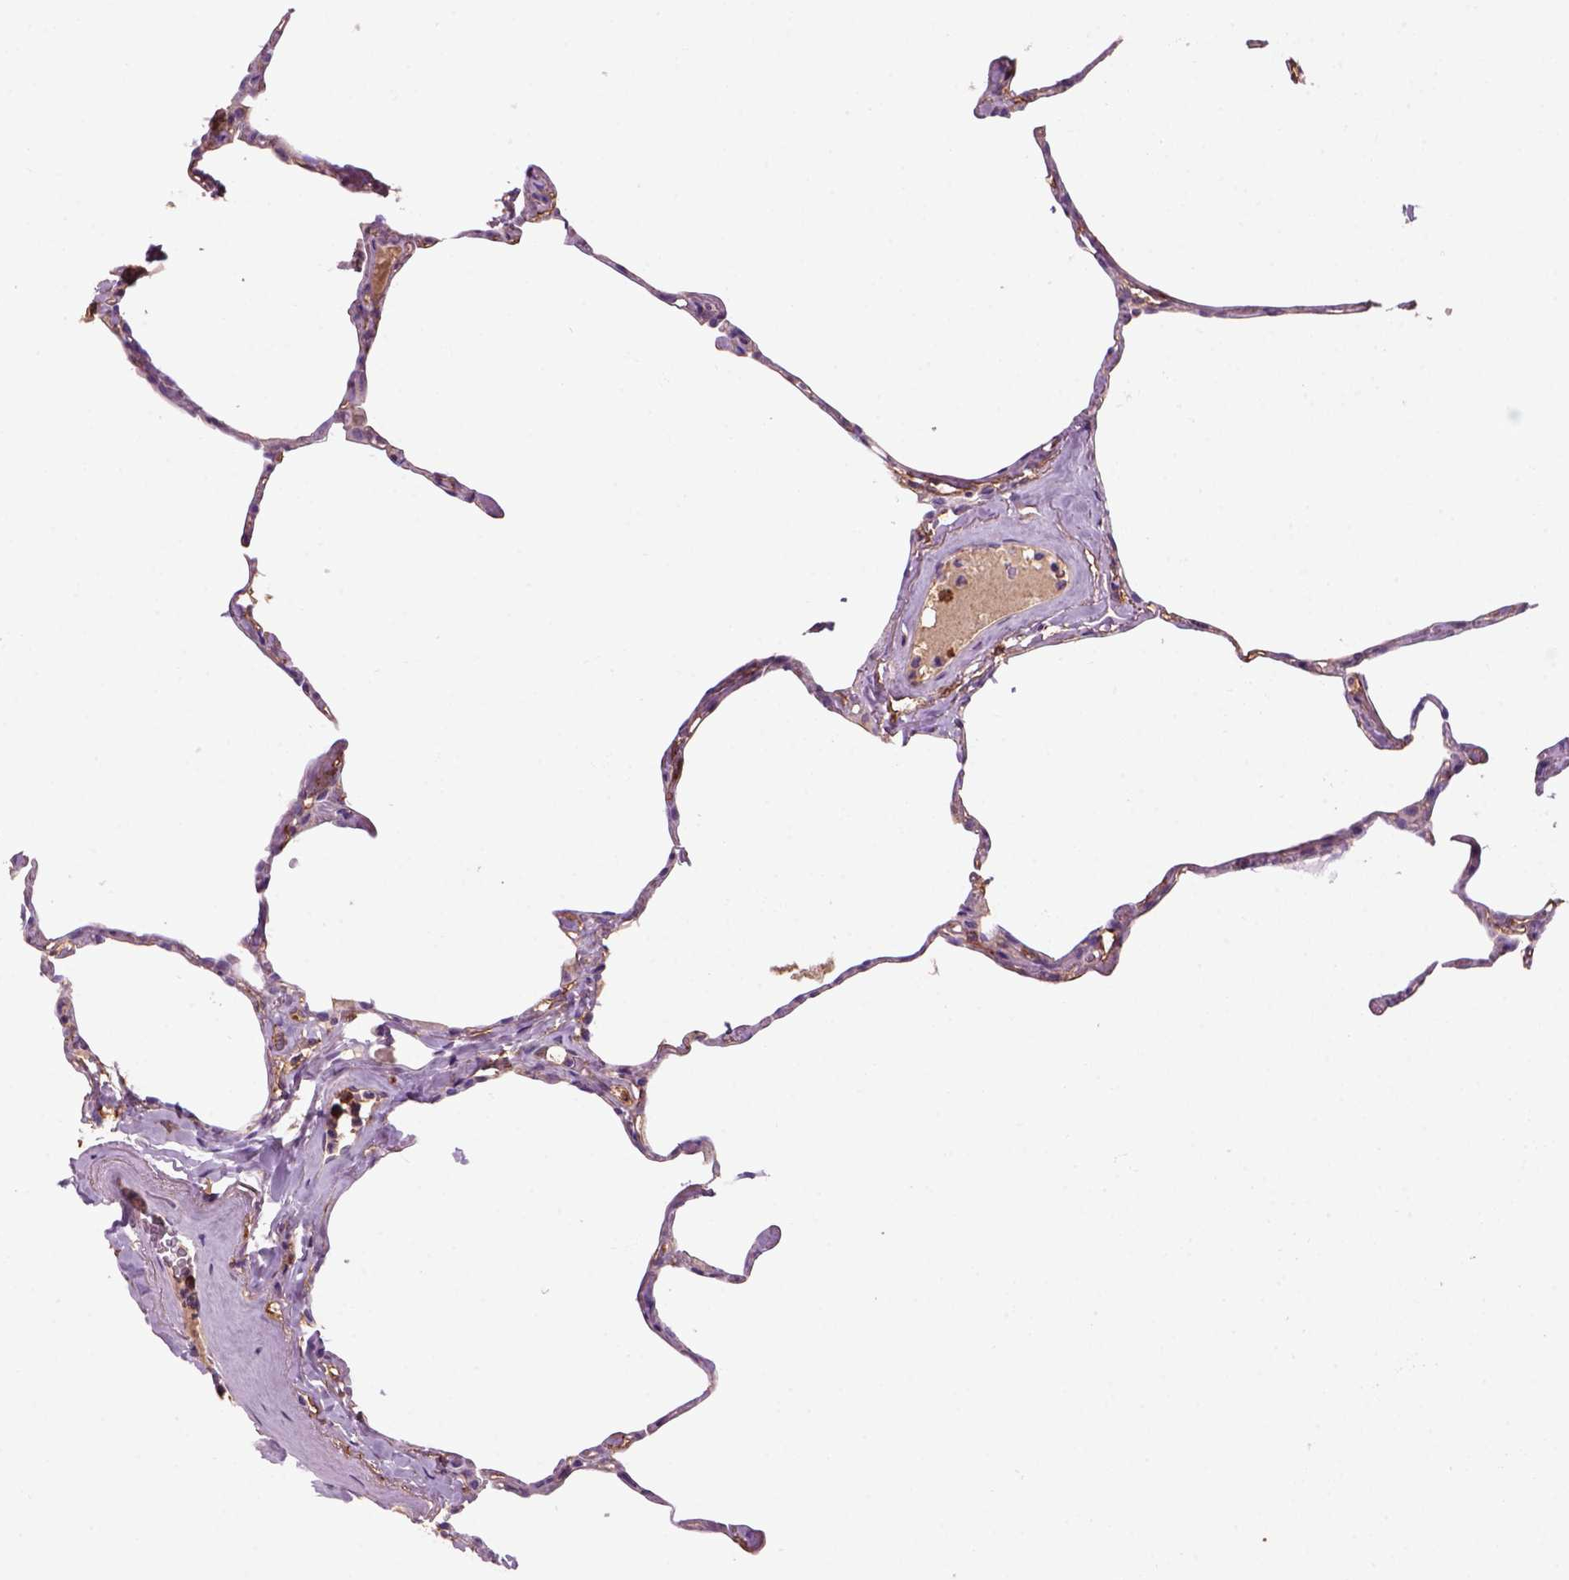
{"staining": {"intensity": "negative", "quantity": "none", "location": "none"}, "tissue": "lung", "cell_type": "Alveolar cells", "image_type": "normal", "snomed": [{"axis": "morphology", "description": "Normal tissue, NOS"}, {"axis": "topography", "description": "Lung"}], "caption": "Immunohistochemical staining of benign lung exhibits no significant expression in alveolar cells.", "gene": "CD14", "patient": {"sex": "male", "age": 65}}